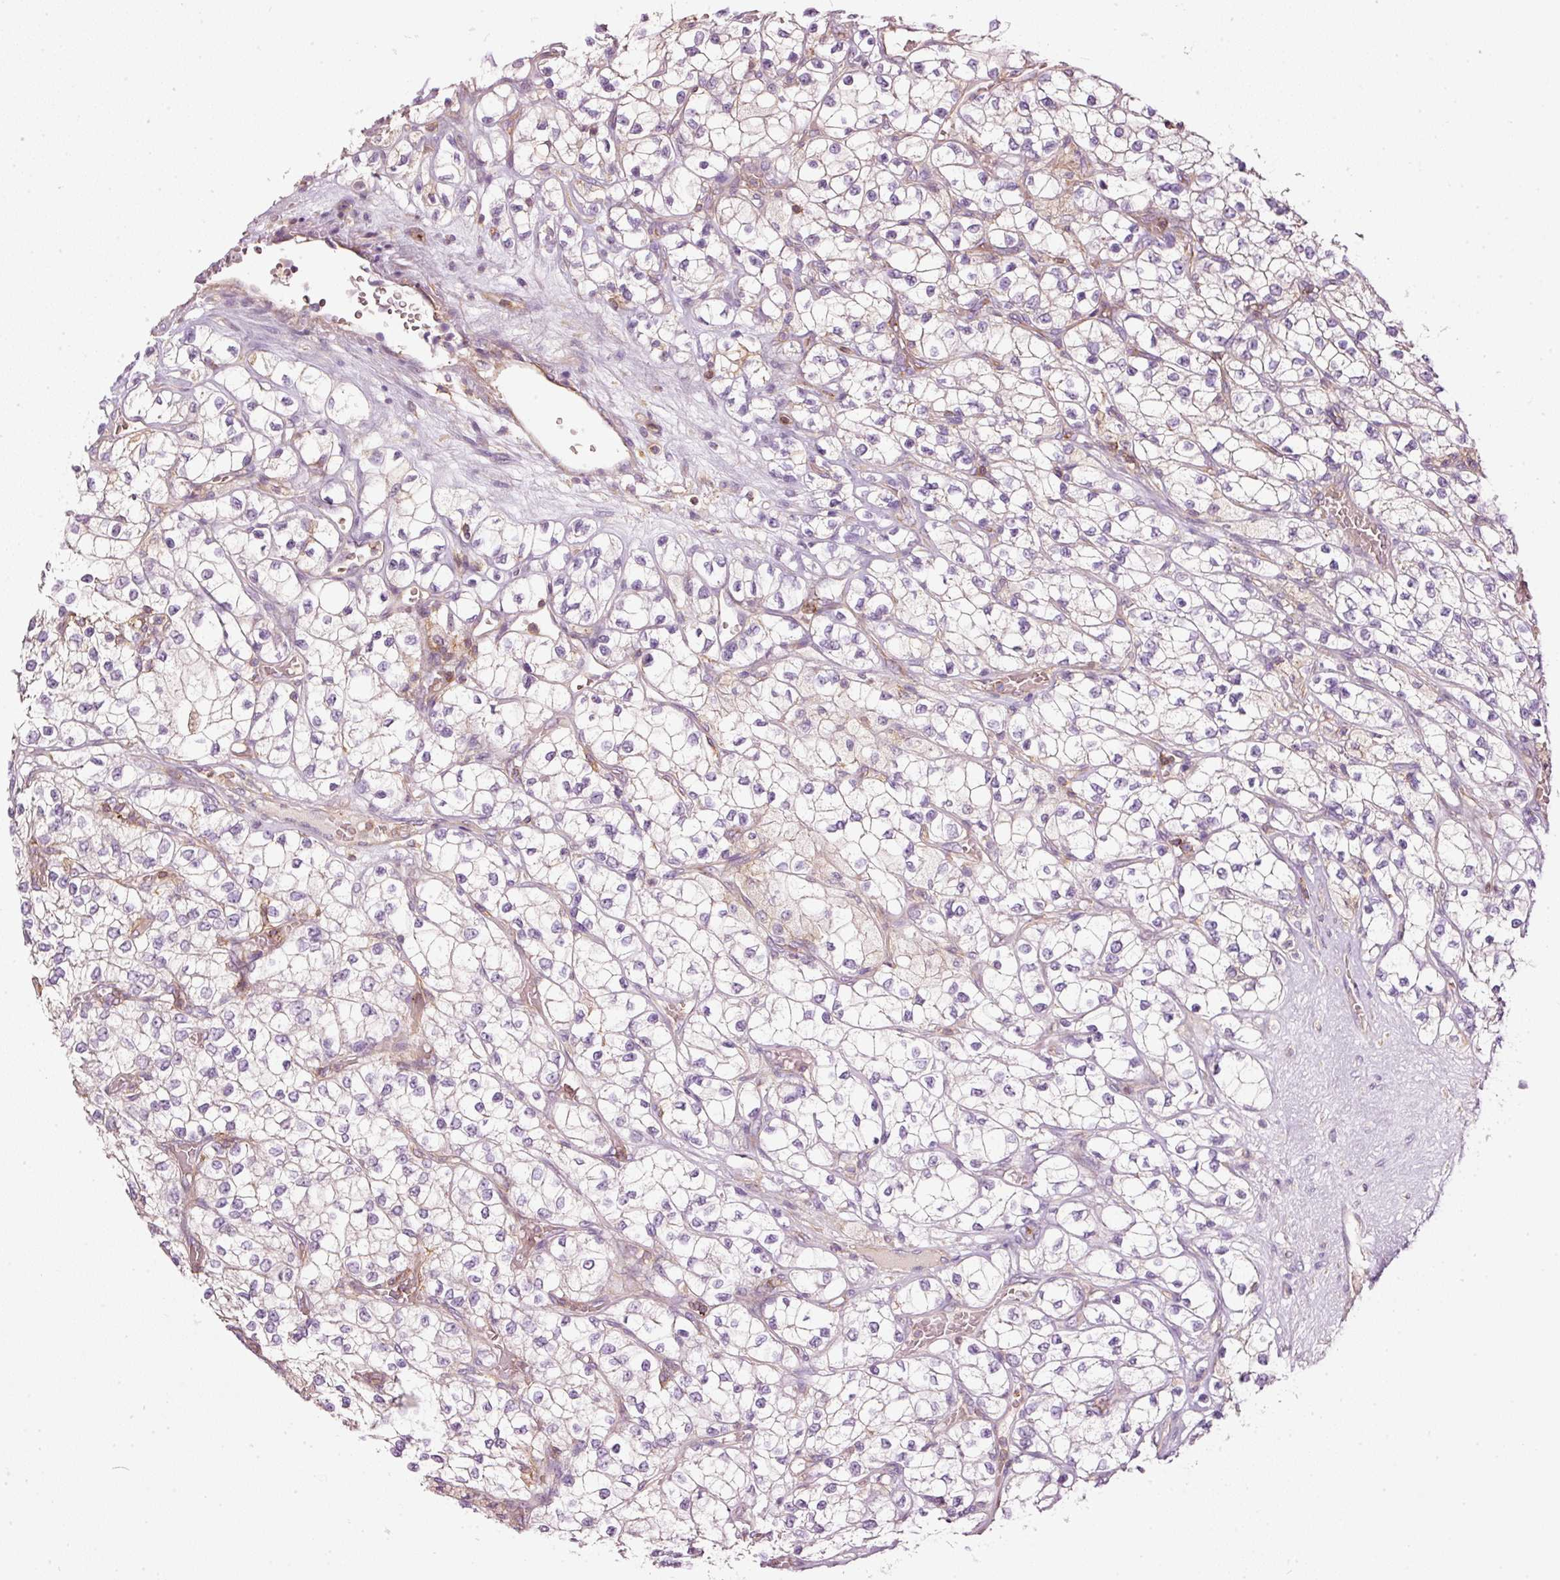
{"staining": {"intensity": "negative", "quantity": "none", "location": "none"}, "tissue": "renal cancer", "cell_type": "Tumor cells", "image_type": "cancer", "snomed": [{"axis": "morphology", "description": "Adenocarcinoma, NOS"}, {"axis": "topography", "description": "Kidney"}], "caption": "Immunohistochemistry (IHC) of renal adenocarcinoma shows no staining in tumor cells. Nuclei are stained in blue.", "gene": "SIPA1", "patient": {"sex": "male", "age": 80}}